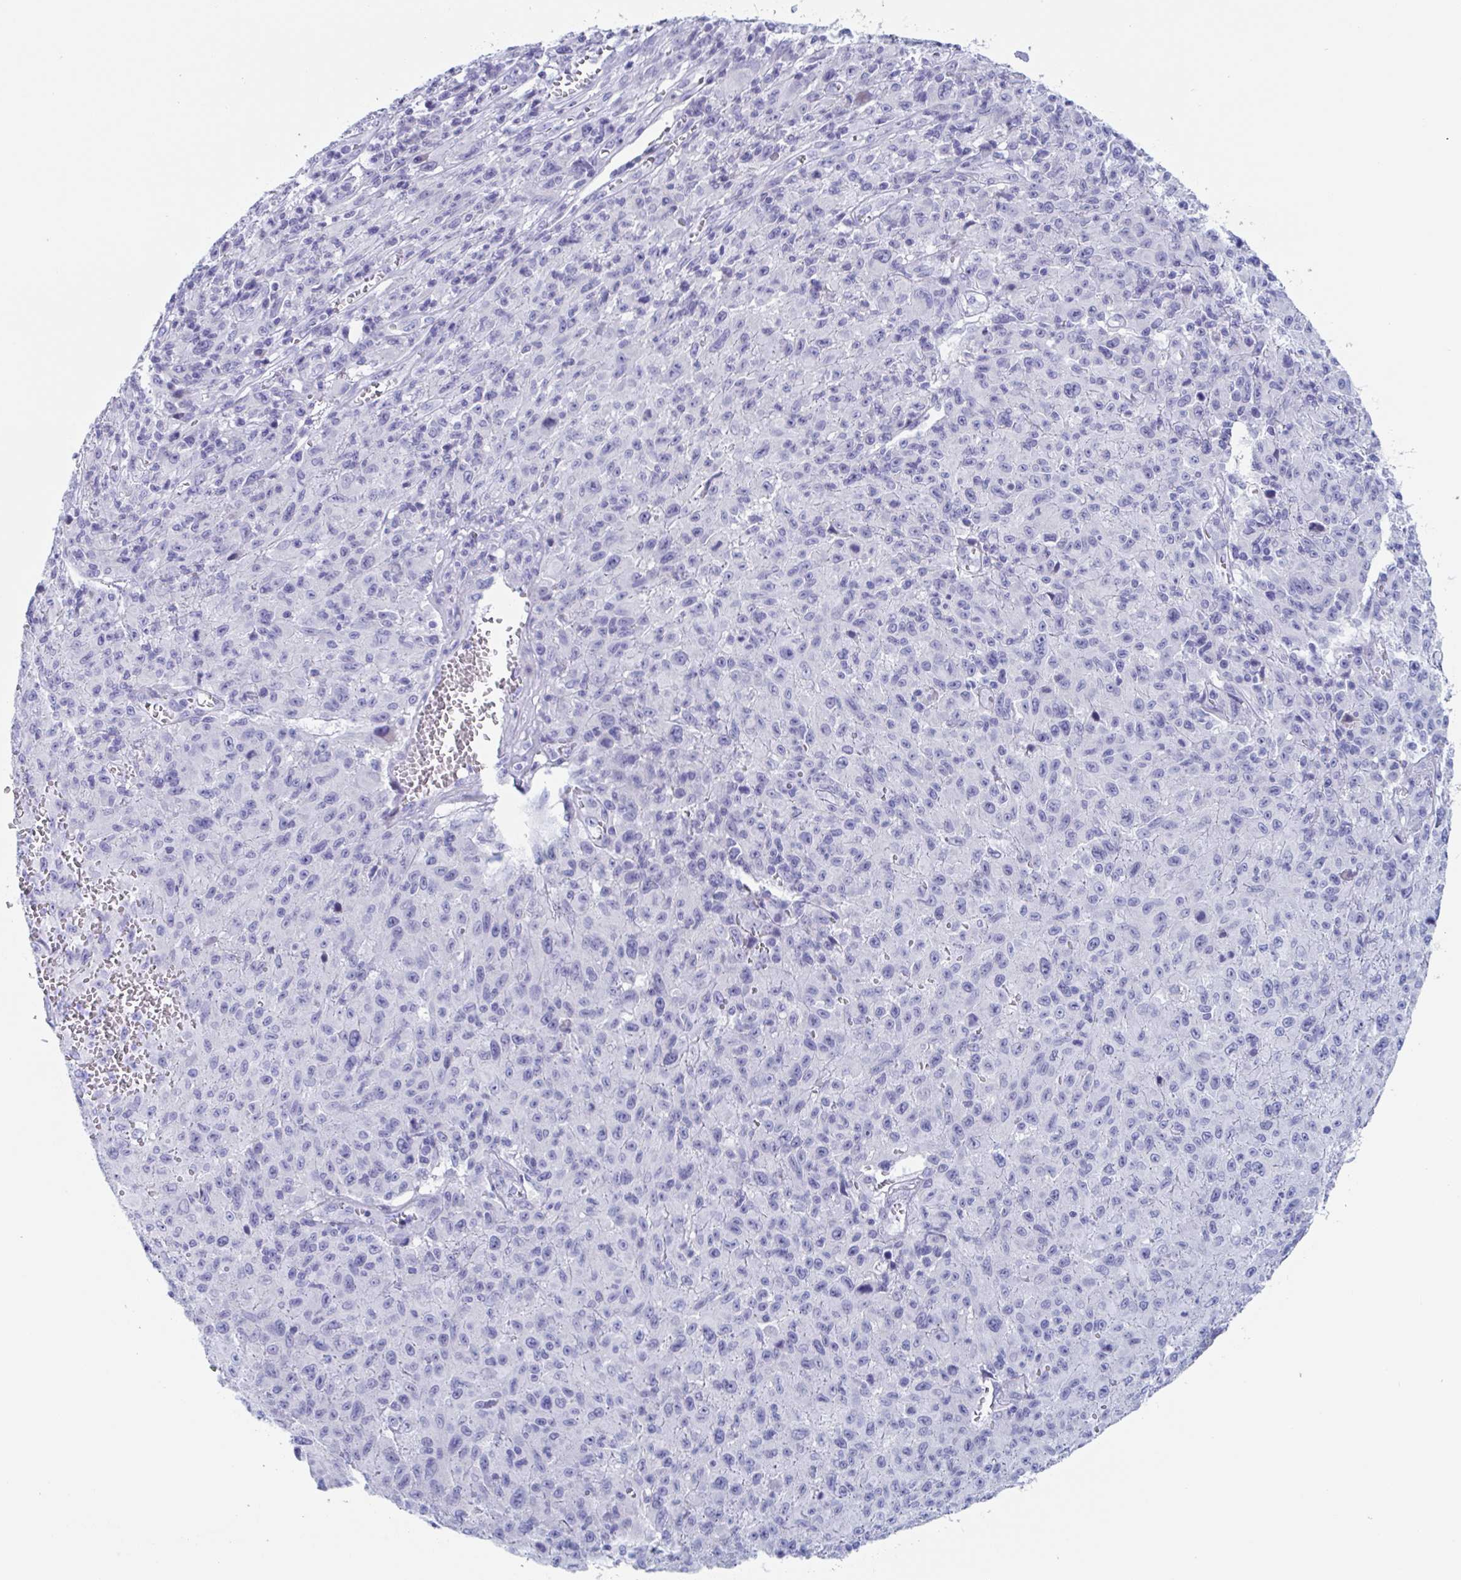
{"staining": {"intensity": "negative", "quantity": "none", "location": "none"}, "tissue": "melanoma", "cell_type": "Tumor cells", "image_type": "cancer", "snomed": [{"axis": "morphology", "description": "Malignant melanoma, NOS"}, {"axis": "topography", "description": "Skin"}], "caption": "High power microscopy image of an immunohistochemistry histopathology image of malignant melanoma, revealing no significant positivity in tumor cells.", "gene": "ZPBP", "patient": {"sex": "male", "age": 46}}